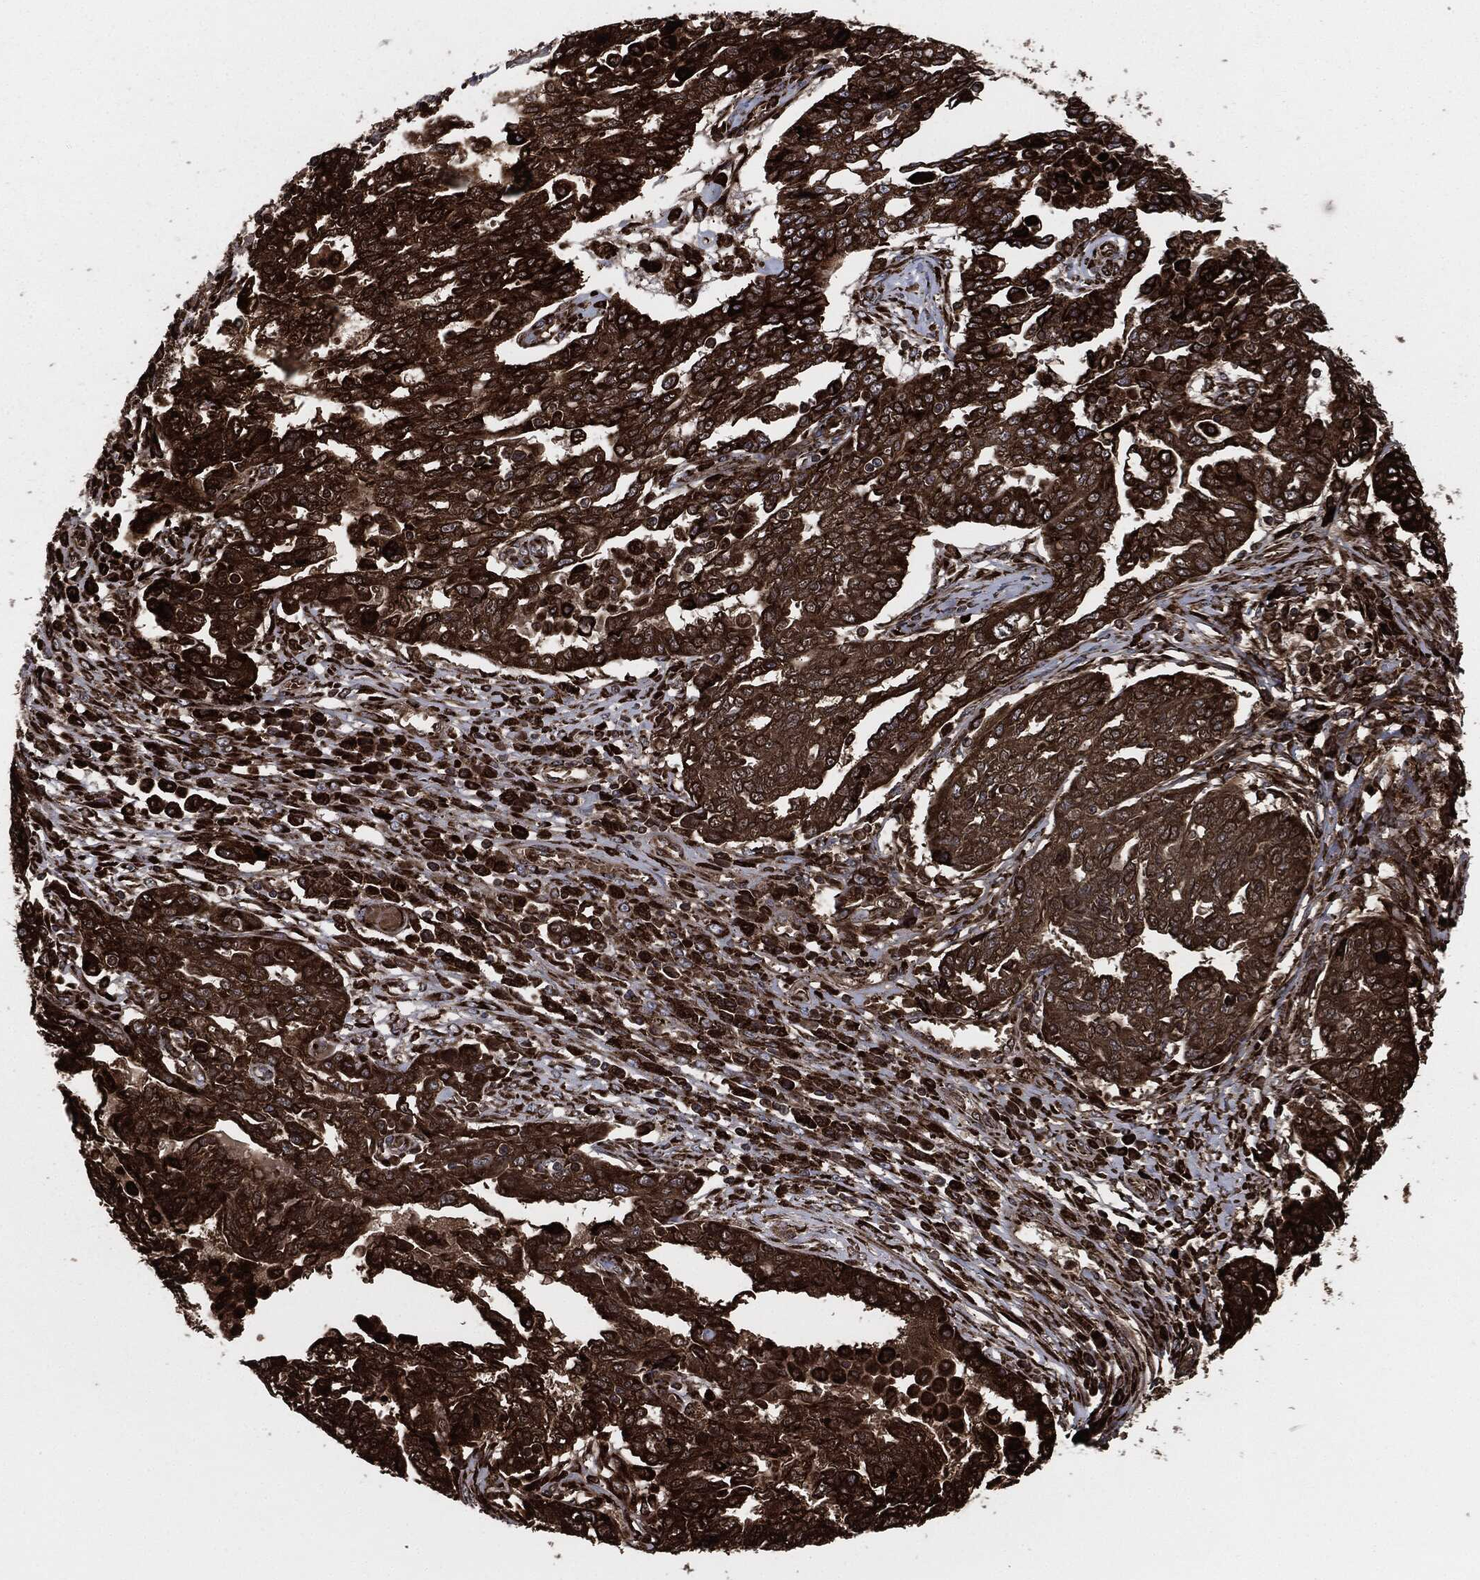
{"staining": {"intensity": "strong", "quantity": ">75%", "location": "cytoplasmic/membranous"}, "tissue": "ovarian cancer", "cell_type": "Tumor cells", "image_type": "cancer", "snomed": [{"axis": "morphology", "description": "Cystadenocarcinoma, serous, NOS"}, {"axis": "topography", "description": "Ovary"}], "caption": "Ovarian serous cystadenocarcinoma tissue demonstrates strong cytoplasmic/membranous positivity in approximately >75% of tumor cells, visualized by immunohistochemistry. The staining was performed using DAB (3,3'-diaminobenzidine) to visualize the protein expression in brown, while the nuclei were stained in blue with hematoxylin (Magnification: 20x).", "gene": "CALR", "patient": {"sex": "female", "age": 67}}